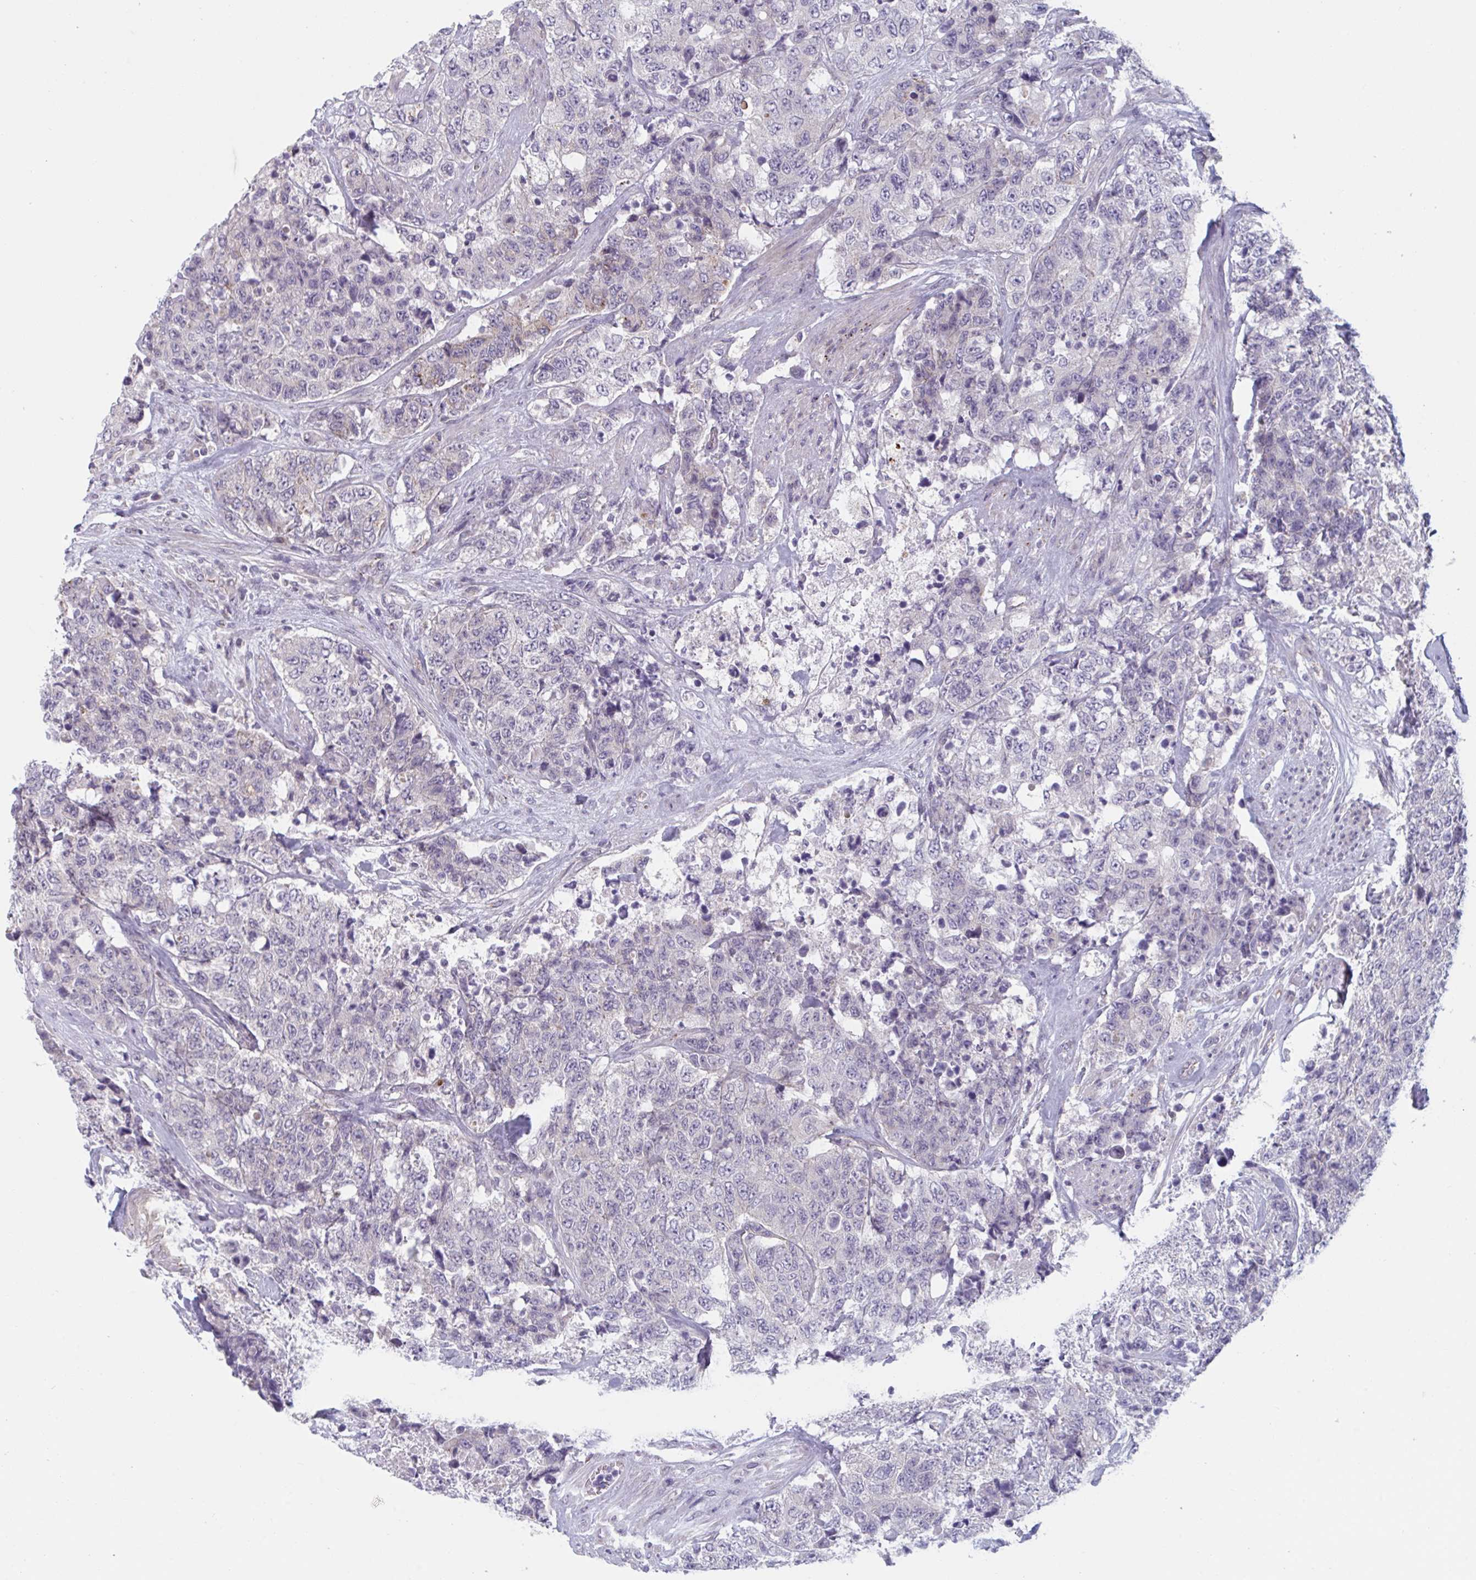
{"staining": {"intensity": "negative", "quantity": "none", "location": "none"}, "tissue": "urothelial cancer", "cell_type": "Tumor cells", "image_type": "cancer", "snomed": [{"axis": "morphology", "description": "Urothelial carcinoma, High grade"}, {"axis": "topography", "description": "Urinary bladder"}], "caption": "Micrograph shows no significant protein expression in tumor cells of urothelial cancer.", "gene": "TNFSF10", "patient": {"sex": "female", "age": 78}}